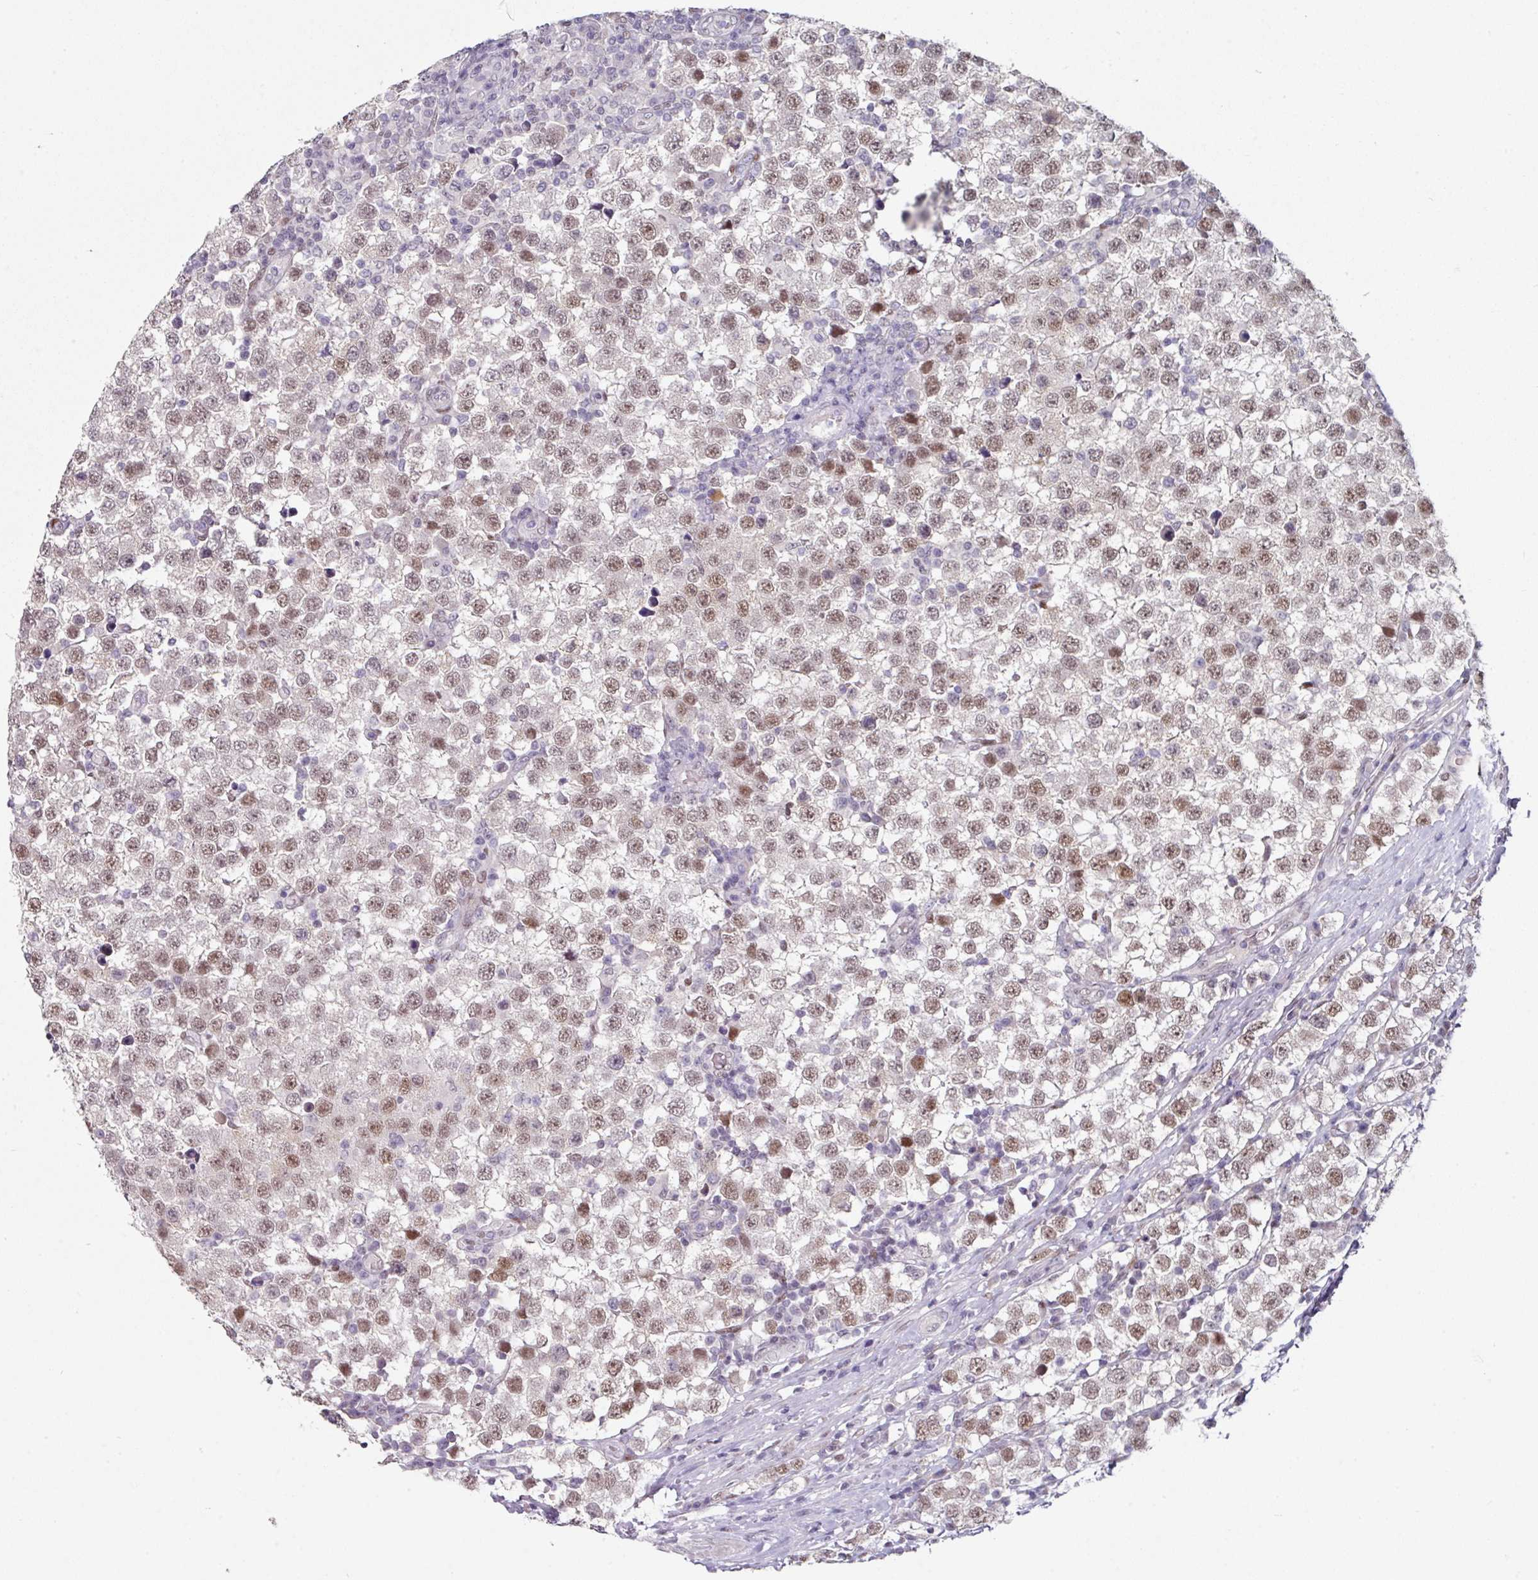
{"staining": {"intensity": "moderate", "quantity": ">75%", "location": "nuclear"}, "tissue": "testis cancer", "cell_type": "Tumor cells", "image_type": "cancer", "snomed": [{"axis": "morphology", "description": "Seminoma, NOS"}, {"axis": "topography", "description": "Testis"}], "caption": "High-magnification brightfield microscopy of testis cancer (seminoma) stained with DAB (brown) and counterstained with hematoxylin (blue). tumor cells exhibit moderate nuclear expression is identified in about>75% of cells.", "gene": "ELK1", "patient": {"sex": "male", "age": 34}}